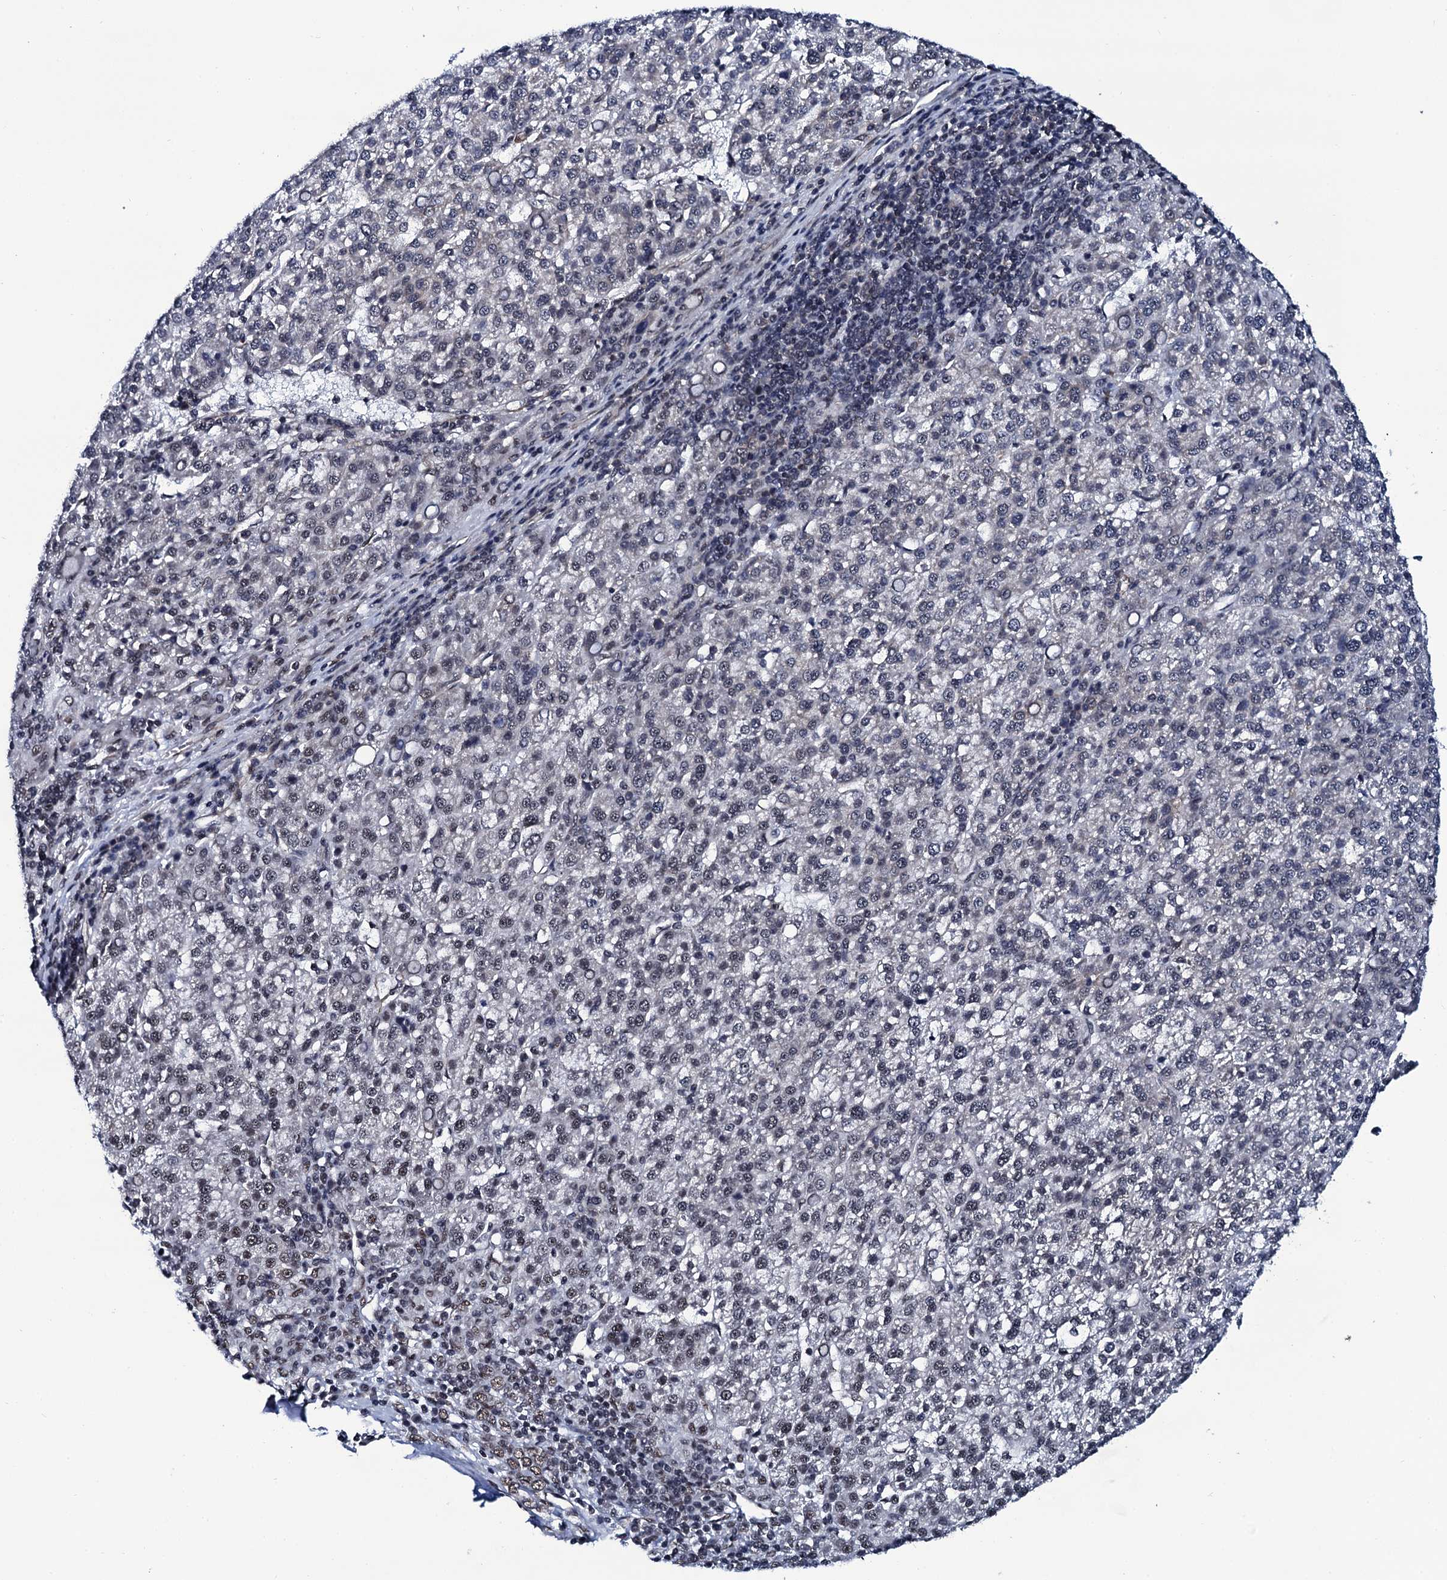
{"staining": {"intensity": "negative", "quantity": "none", "location": "none"}, "tissue": "liver cancer", "cell_type": "Tumor cells", "image_type": "cancer", "snomed": [{"axis": "morphology", "description": "Carcinoma, Hepatocellular, NOS"}, {"axis": "topography", "description": "Liver"}], "caption": "The immunohistochemistry (IHC) histopathology image has no significant staining in tumor cells of liver cancer (hepatocellular carcinoma) tissue.", "gene": "CWC15", "patient": {"sex": "female", "age": 58}}